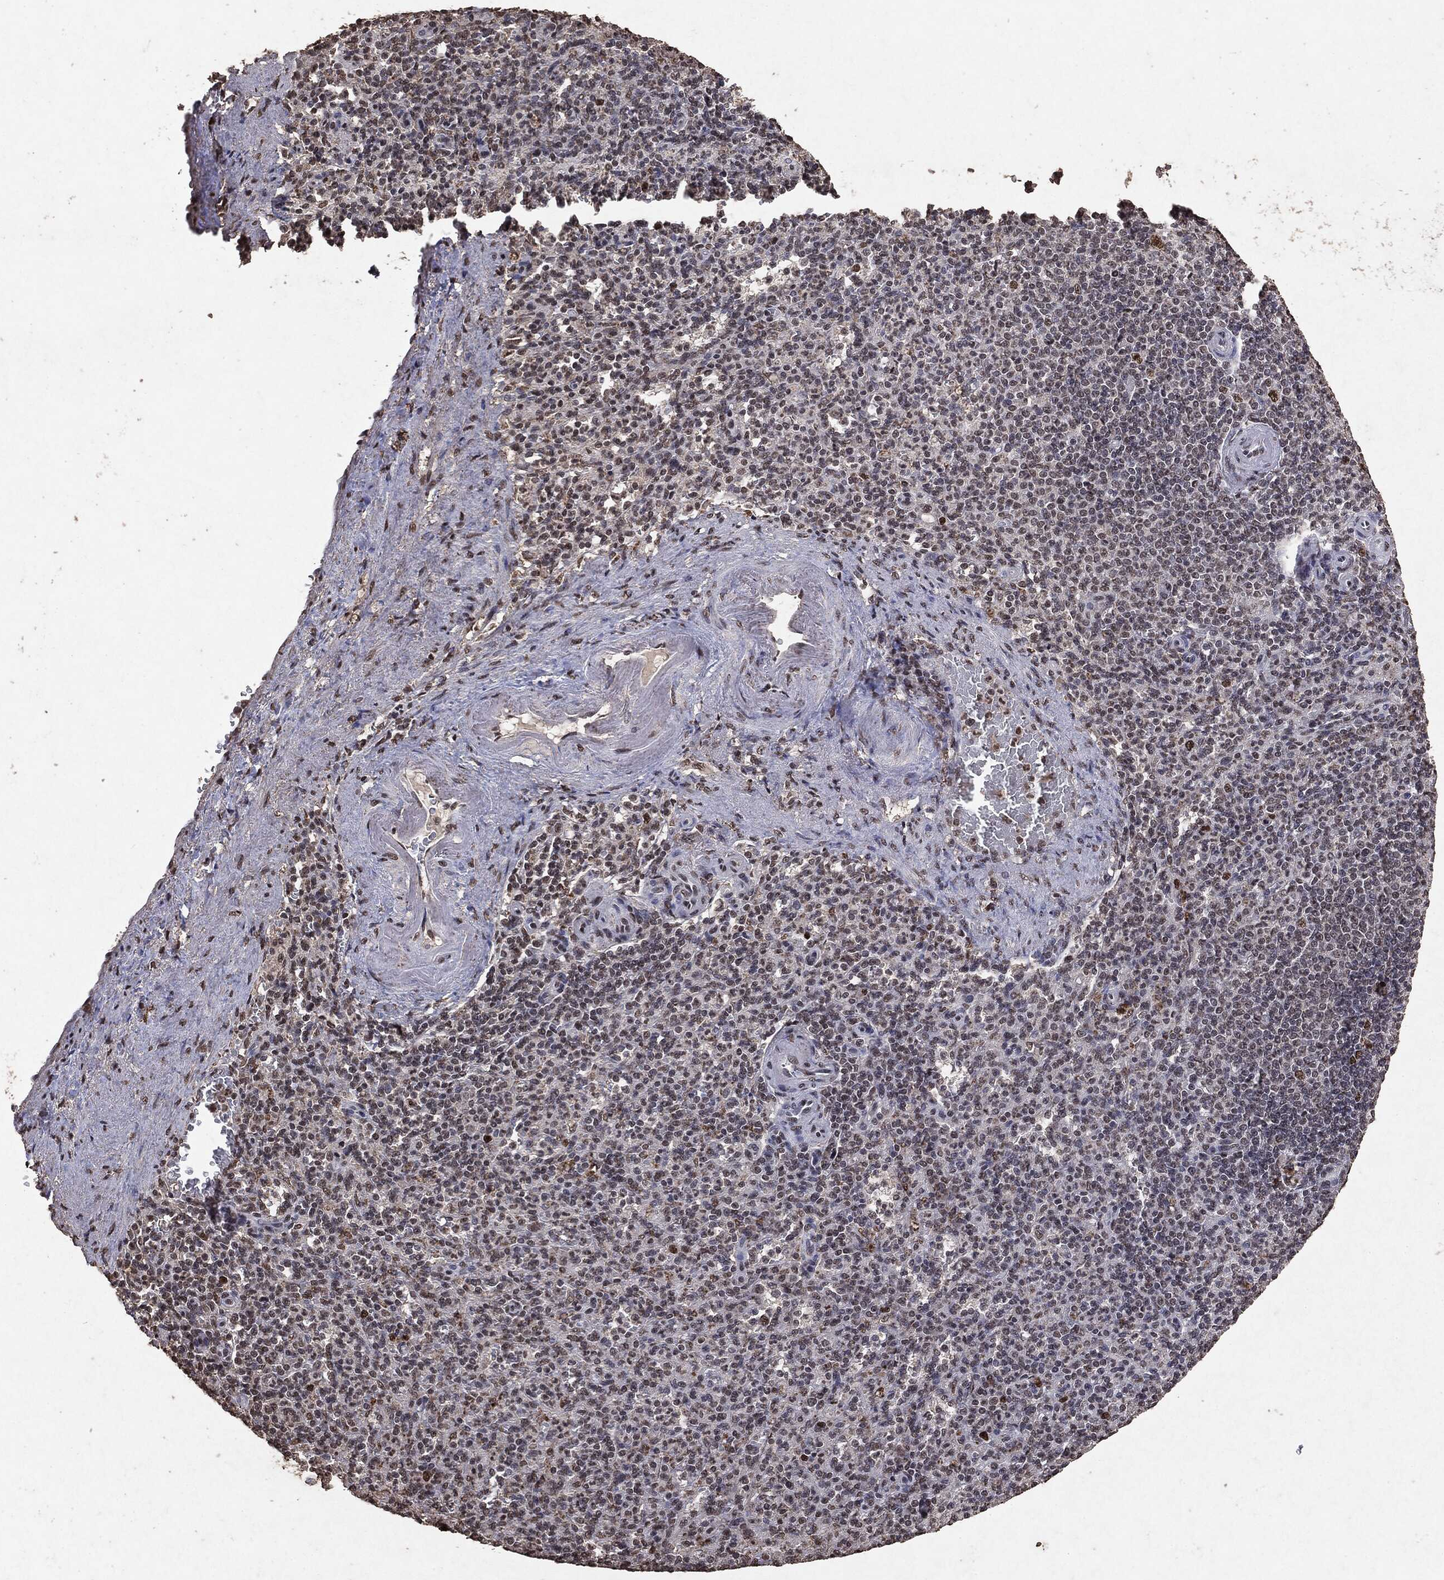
{"staining": {"intensity": "negative", "quantity": "none", "location": "none"}, "tissue": "spleen", "cell_type": "Cells in red pulp", "image_type": "normal", "snomed": [{"axis": "morphology", "description": "Normal tissue, NOS"}, {"axis": "topography", "description": "Spleen"}], "caption": "IHC micrograph of benign spleen: human spleen stained with DAB exhibits no significant protein expression in cells in red pulp. (DAB immunohistochemistry with hematoxylin counter stain).", "gene": "RAD18", "patient": {"sex": "female", "age": 74}}